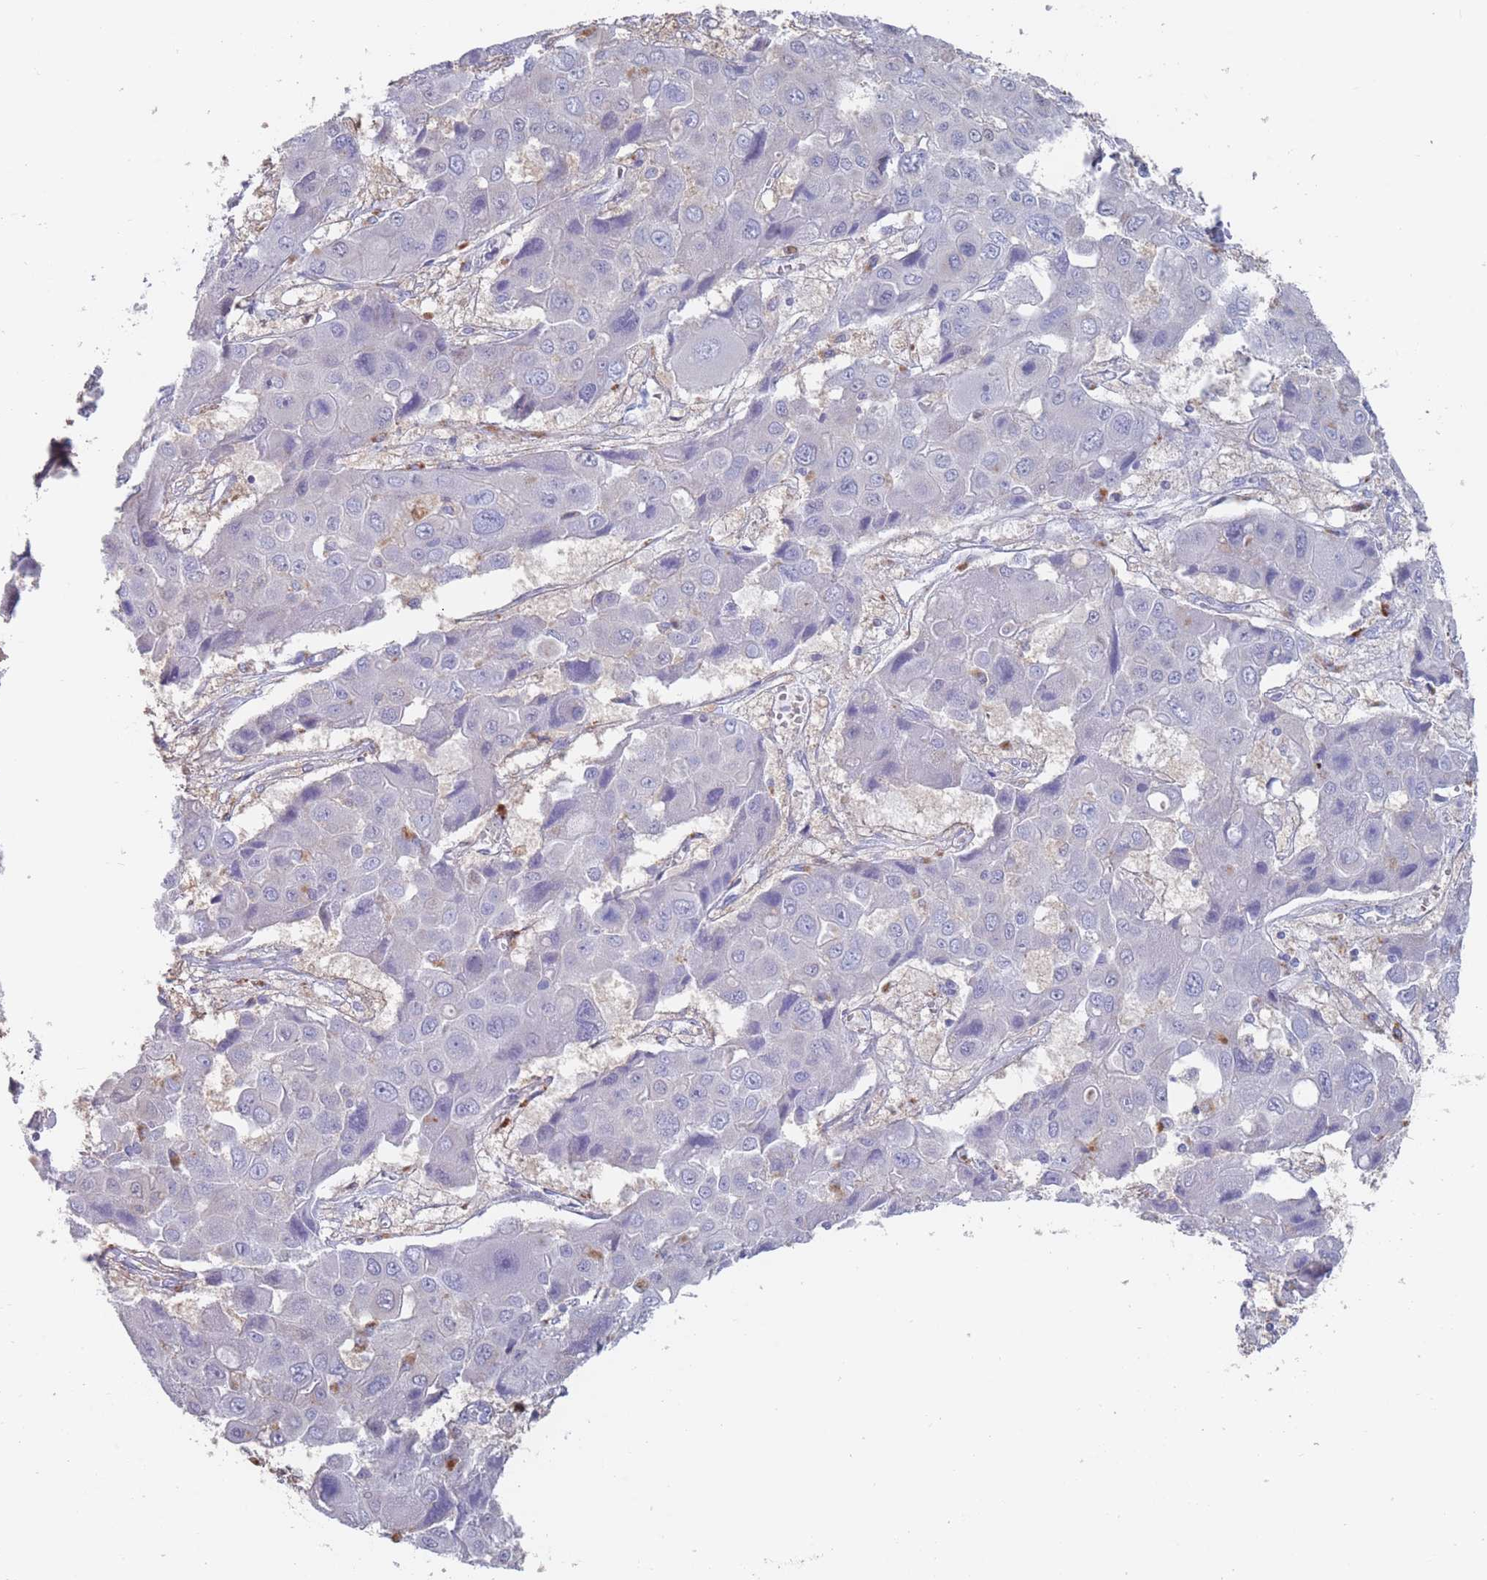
{"staining": {"intensity": "negative", "quantity": "none", "location": "none"}, "tissue": "liver cancer", "cell_type": "Tumor cells", "image_type": "cancer", "snomed": [{"axis": "morphology", "description": "Cholangiocarcinoma"}, {"axis": "topography", "description": "Liver"}], "caption": "IHC image of human liver cancer (cholangiocarcinoma) stained for a protein (brown), which exhibits no positivity in tumor cells. The staining is performed using DAB (3,3'-diaminobenzidine) brown chromogen with nuclei counter-stained in using hematoxylin.", "gene": "CYP51A1", "patient": {"sex": "male", "age": 67}}